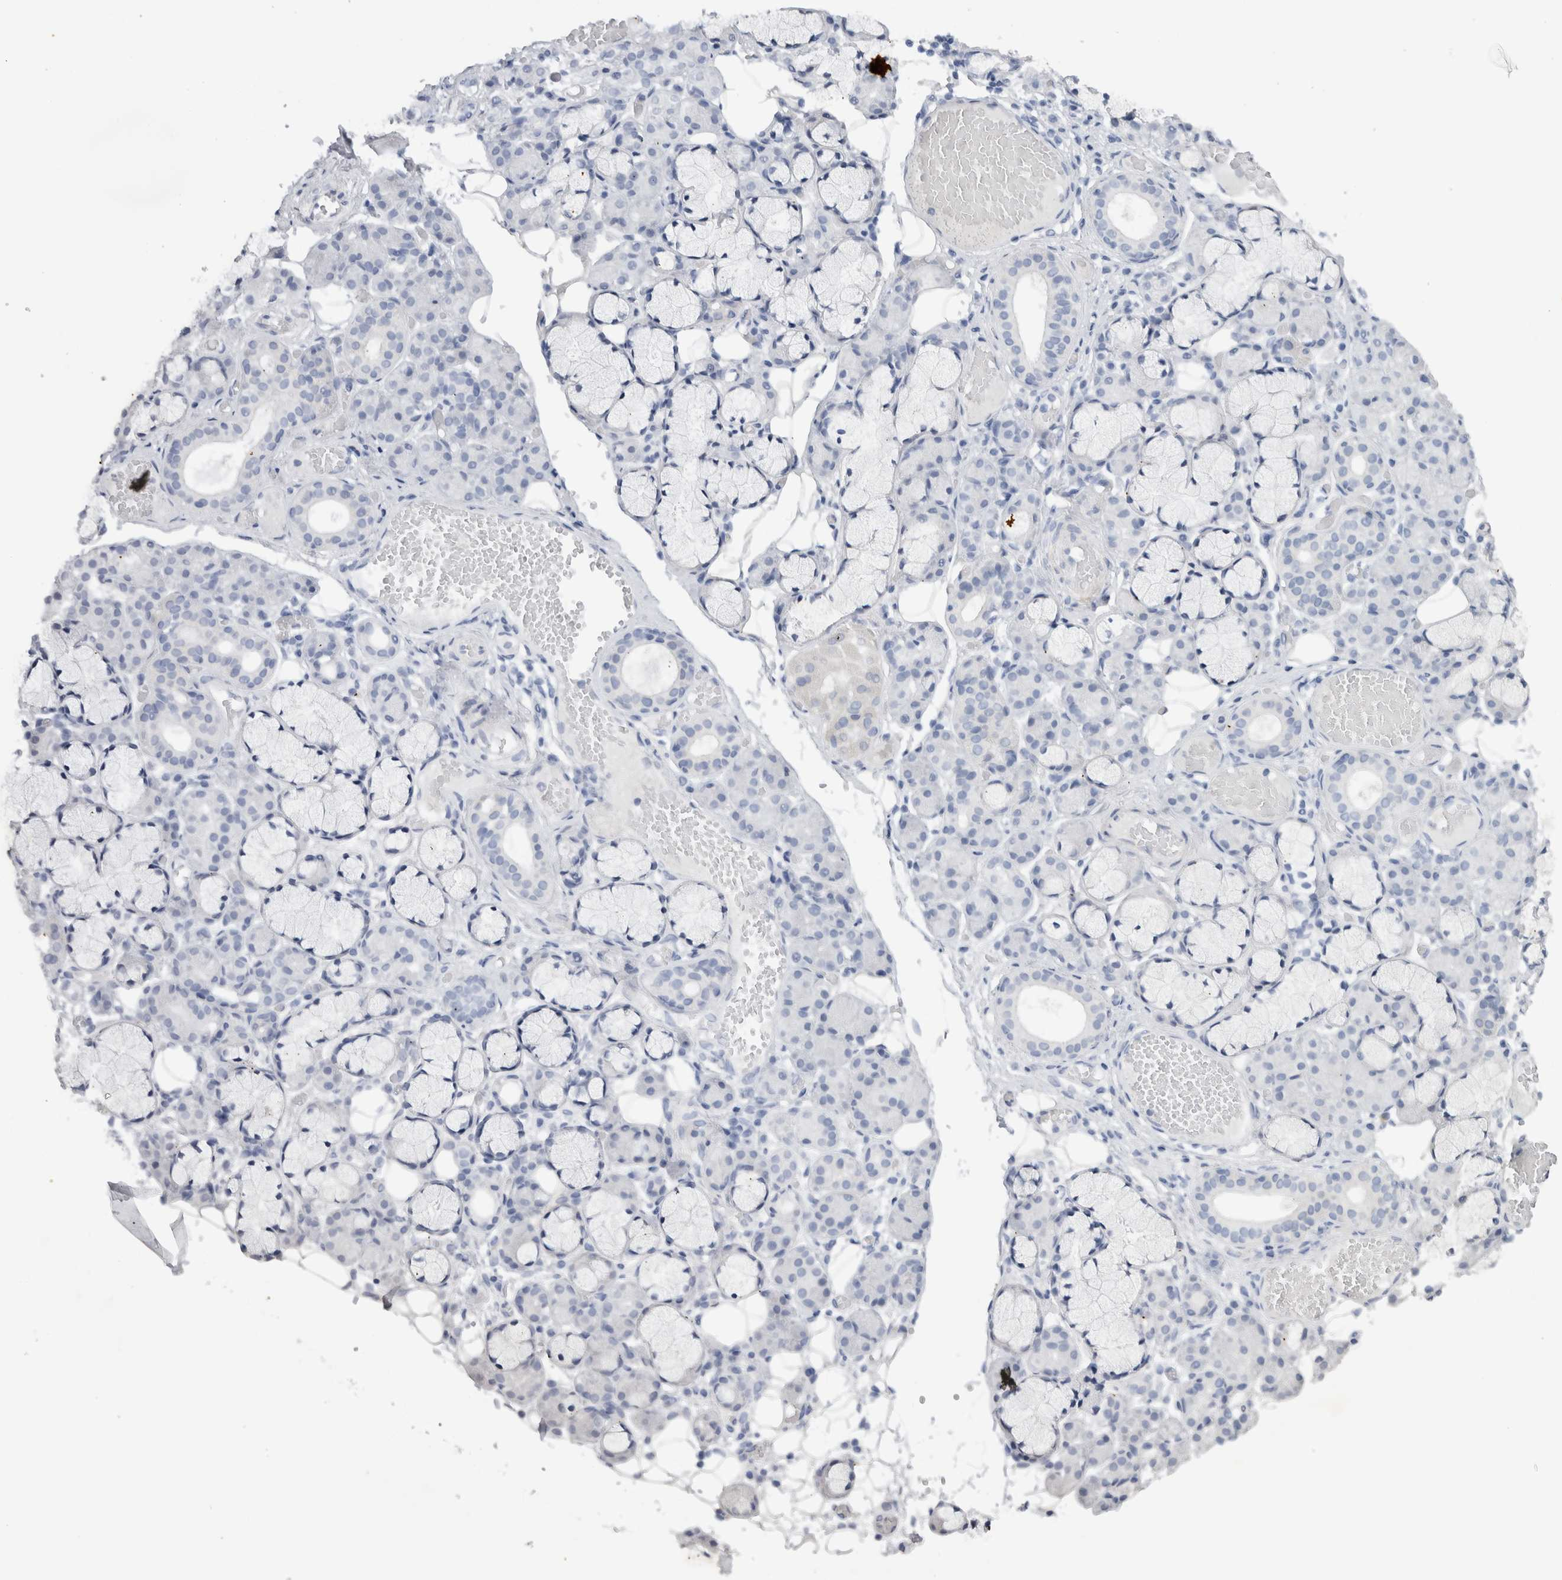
{"staining": {"intensity": "negative", "quantity": "none", "location": "none"}, "tissue": "salivary gland", "cell_type": "Glandular cells", "image_type": "normal", "snomed": [{"axis": "morphology", "description": "Normal tissue, NOS"}, {"axis": "topography", "description": "Salivary gland"}], "caption": "Immunohistochemical staining of unremarkable human salivary gland displays no significant expression in glandular cells.", "gene": "C9orf50", "patient": {"sex": "male", "age": 63}}